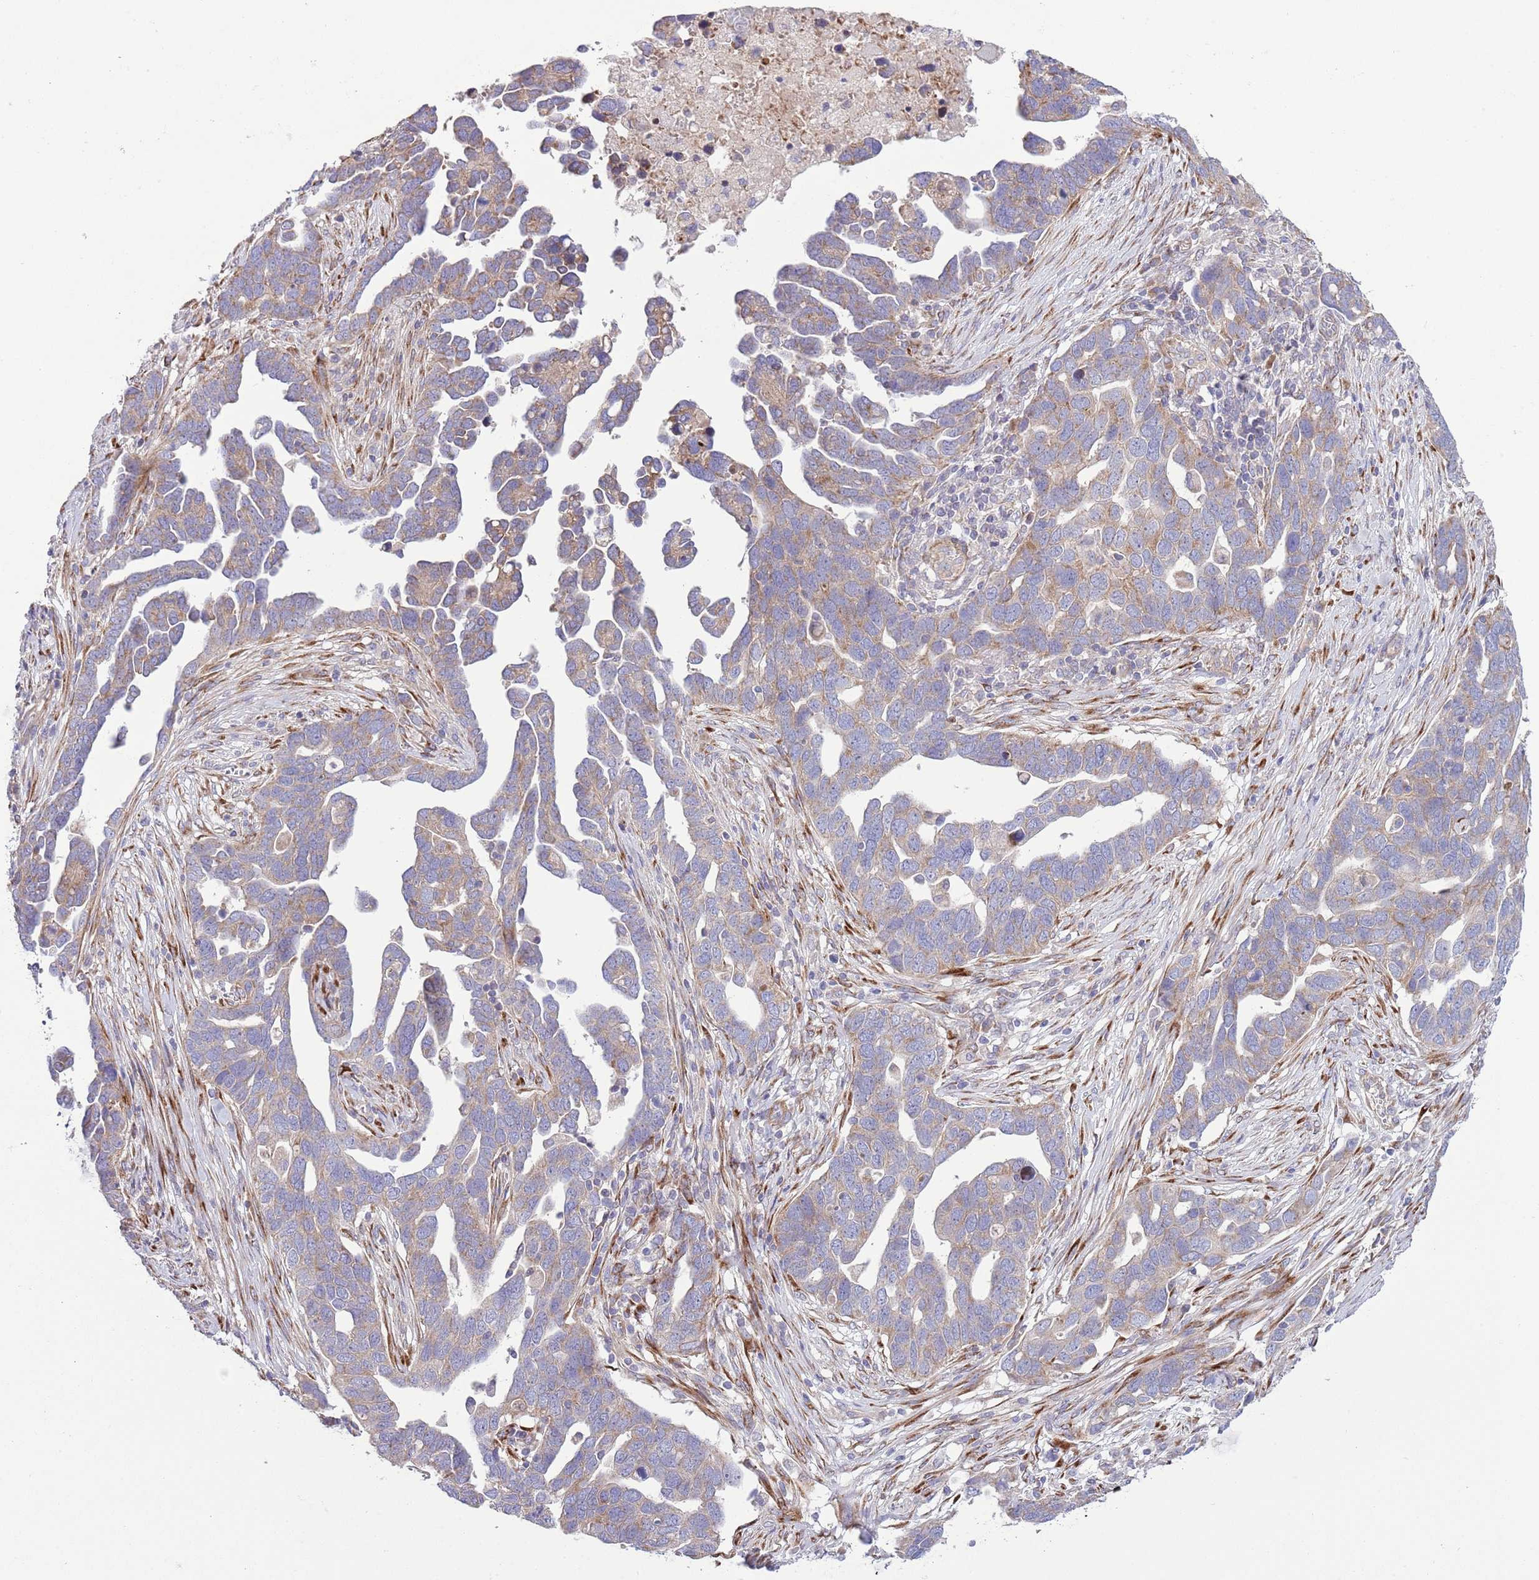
{"staining": {"intensity": "weak", "quantity": ">75%", "location": "cytoplasmic/membranous"}, "tissue": "ovarian cancer", "cell_type": "Tumor cells", "image_type": "cancer", "snomed": [{"axis": "morphology", "description": "Cystadenocarcinoma, serous, NOS"}, {"axis": "topography", "description": "Ovary"}], "caption": "High-magnification brightfield microscopy of ovarian cancer (serous cystadenocarcinoma) stained with DAB (3,3'-diaminobenzidine) (brown) and counterstained with hematoxylin (blue). tumor cells exhibit weak cytoplasmic/membranous staining is appreciated in about>75% of cells.", "gene": "TOMM5", "patient": {"sex": "female", "age": 54}}